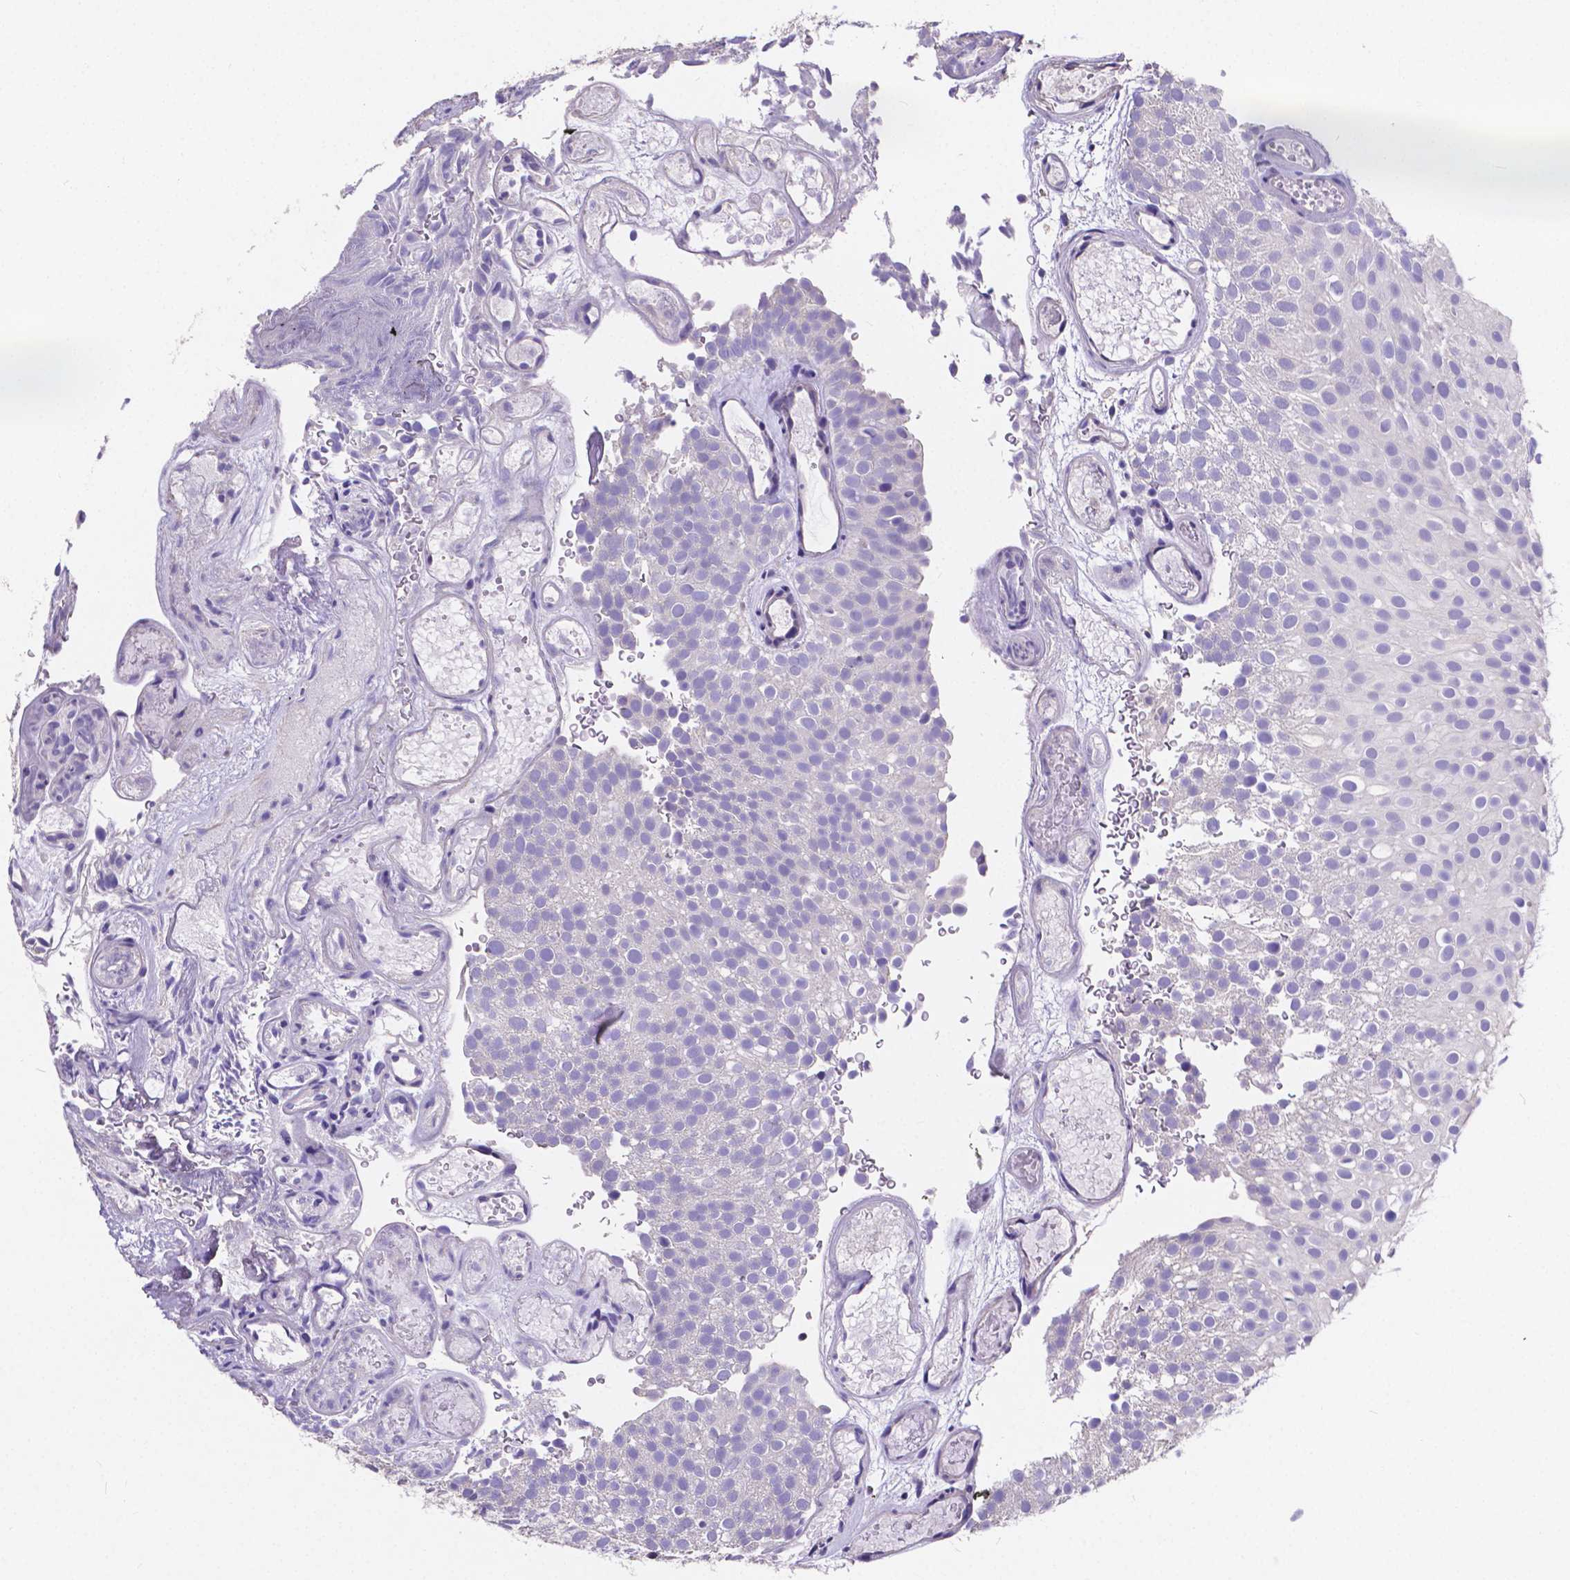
{"staining": {"intensity": "negative", "quantity": "none", "location": "none"}, "tissue": "urothelial cancer", "cell_type": "Tumor cells", "image_type": "cancer", "snomed": [{"axis": "morphology", "description": "Urothelial carcinoma, Low grade"}, {"axis": "topography", "description": "Urinary bladder"}], "caption": "Tumor cells show no significant expression in urothelial carcinoma (low-grade).", "gene": "ATP6V1D", "patient": {"sex": "male", "age": 78}}